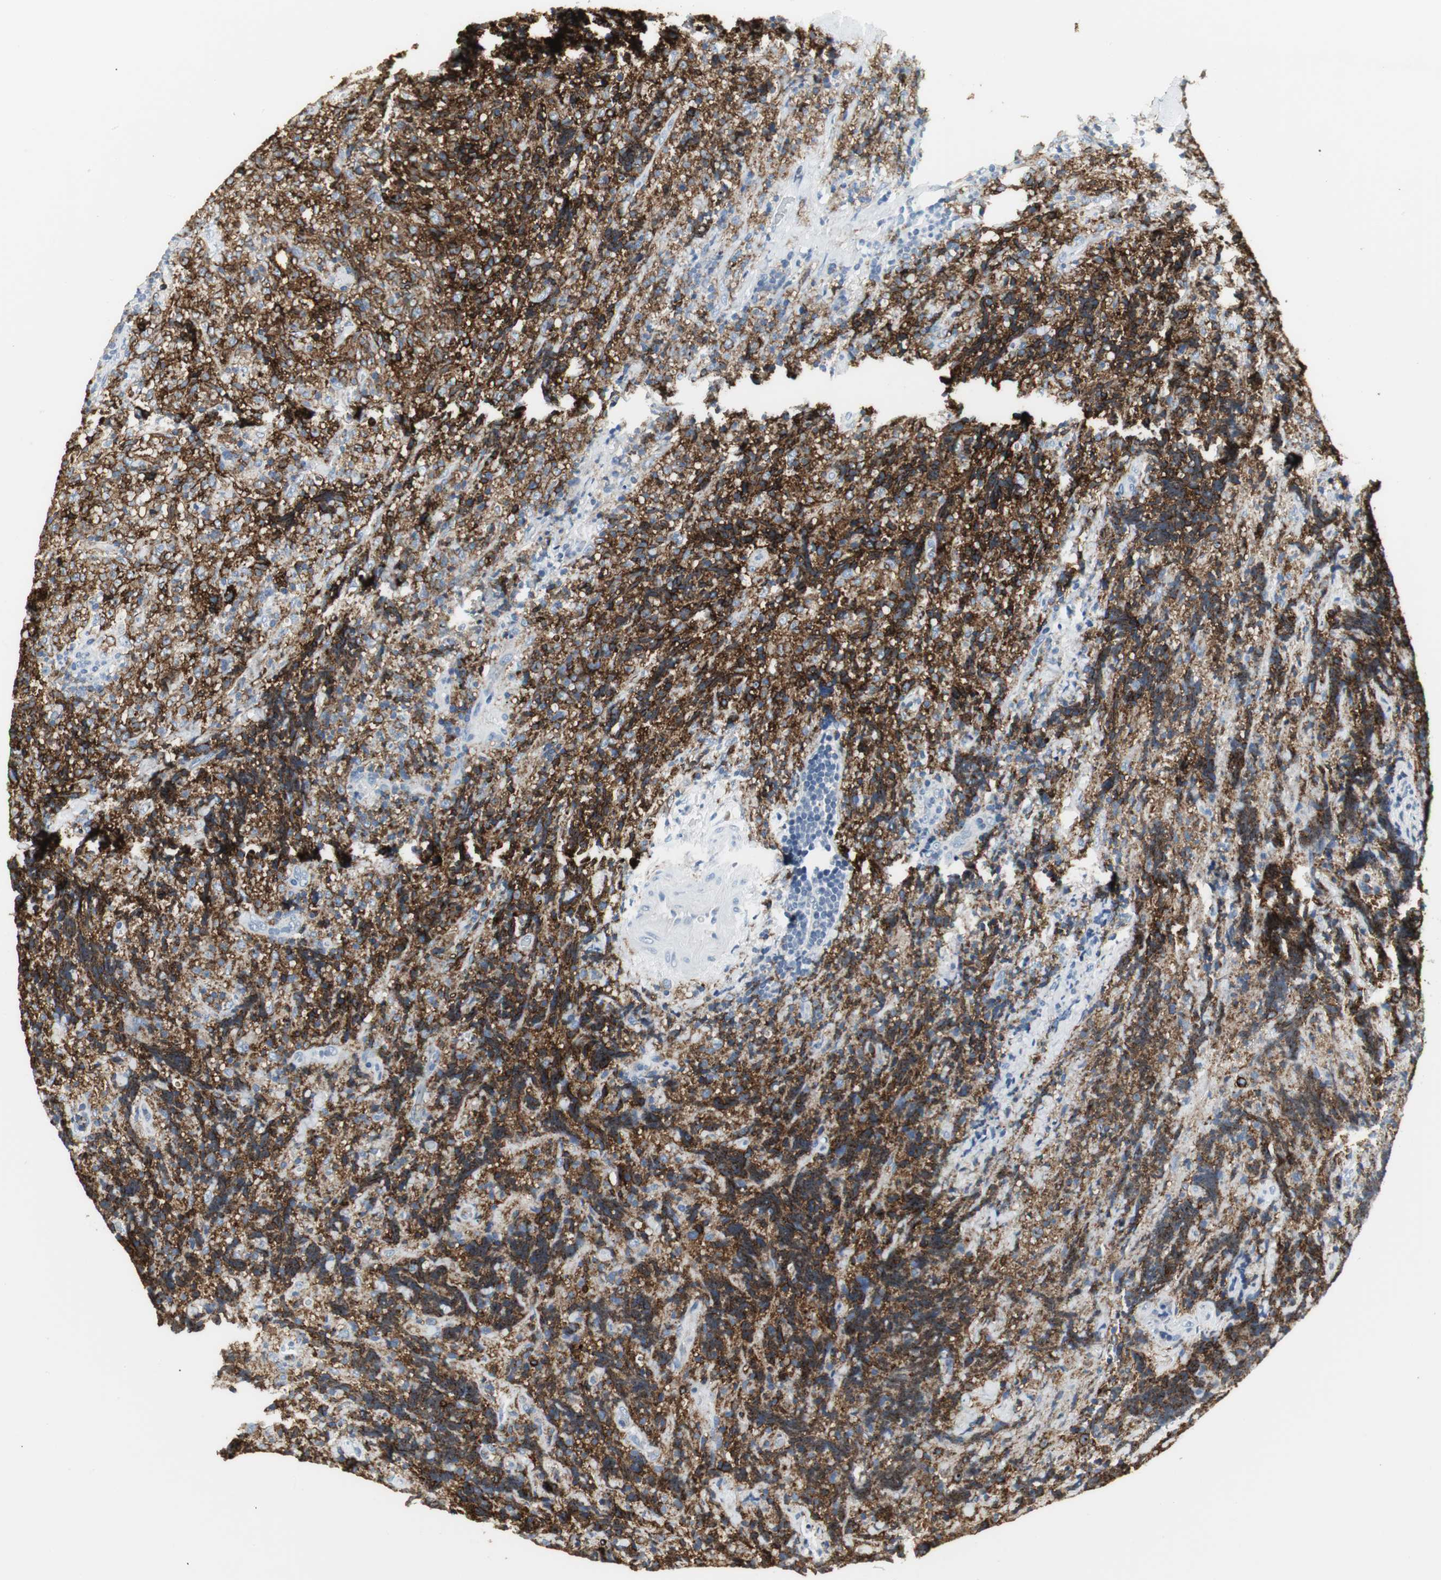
{"staining": {"intensity": "strong", "quantity": ">75%", "location": "cytoplasmic/membranous"}, "tissue": "lymphoma", "cell_type": "Tumor cells", "image_type": "cancer", "snomed": [{"axis": "morphology", "description": "Malignant lymphoma, non-Hodgkin's type, High grade"}, {"axis": "topography", "description": "Tonsil"}], "caption": "IHC photomicrograph of high-grade malignant lymphoma, non-Hodgkin's type stained for a protein (brown), which shows high levels of strong cytoplasmic/membranous expression in approximately >75% of tumor cells.", "gene": "SLC2A5", "patient": {"sex": "female", "age": 36}}